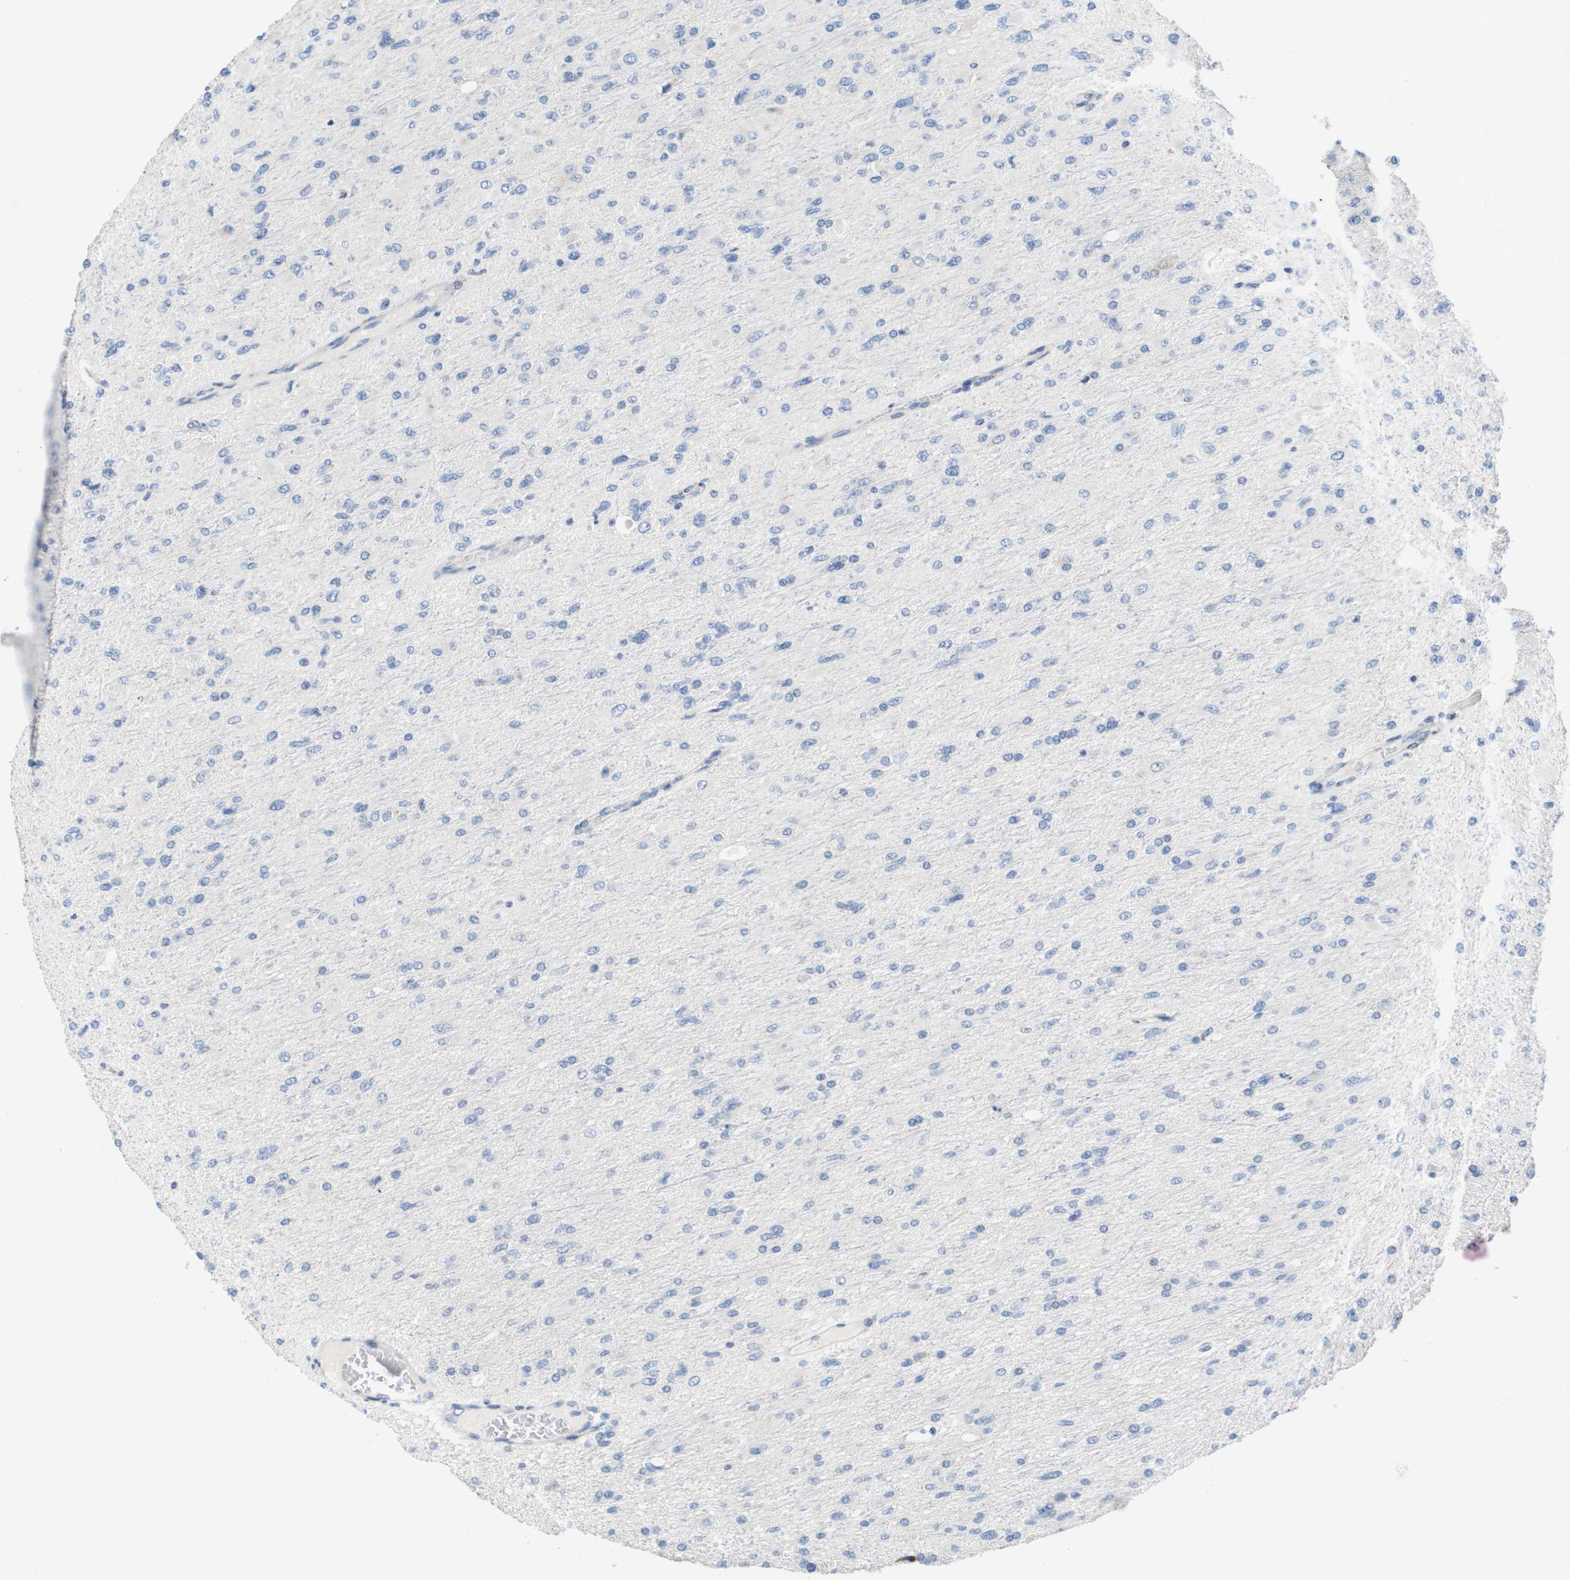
{"staining": {"intensity": "negative", "quantity": "none", "location": "none"}, "tissue": "glioma", "cell_type": "Tumor cells", "image_type": "cancer", "snomed": [{"axis": "morphology", "description": "Glioma, malignant, High grade"}, {"axis": "topography", "description": "Cerebral cortex"}], "caption": "An immunohistochemistry (IHC) micrograph of glioma is shown. There is no staining in tumor cells of glioma. Nuclei are stained in blue.", "gene": "CD3G", "patient": {"sex": "female", "age": 36}}